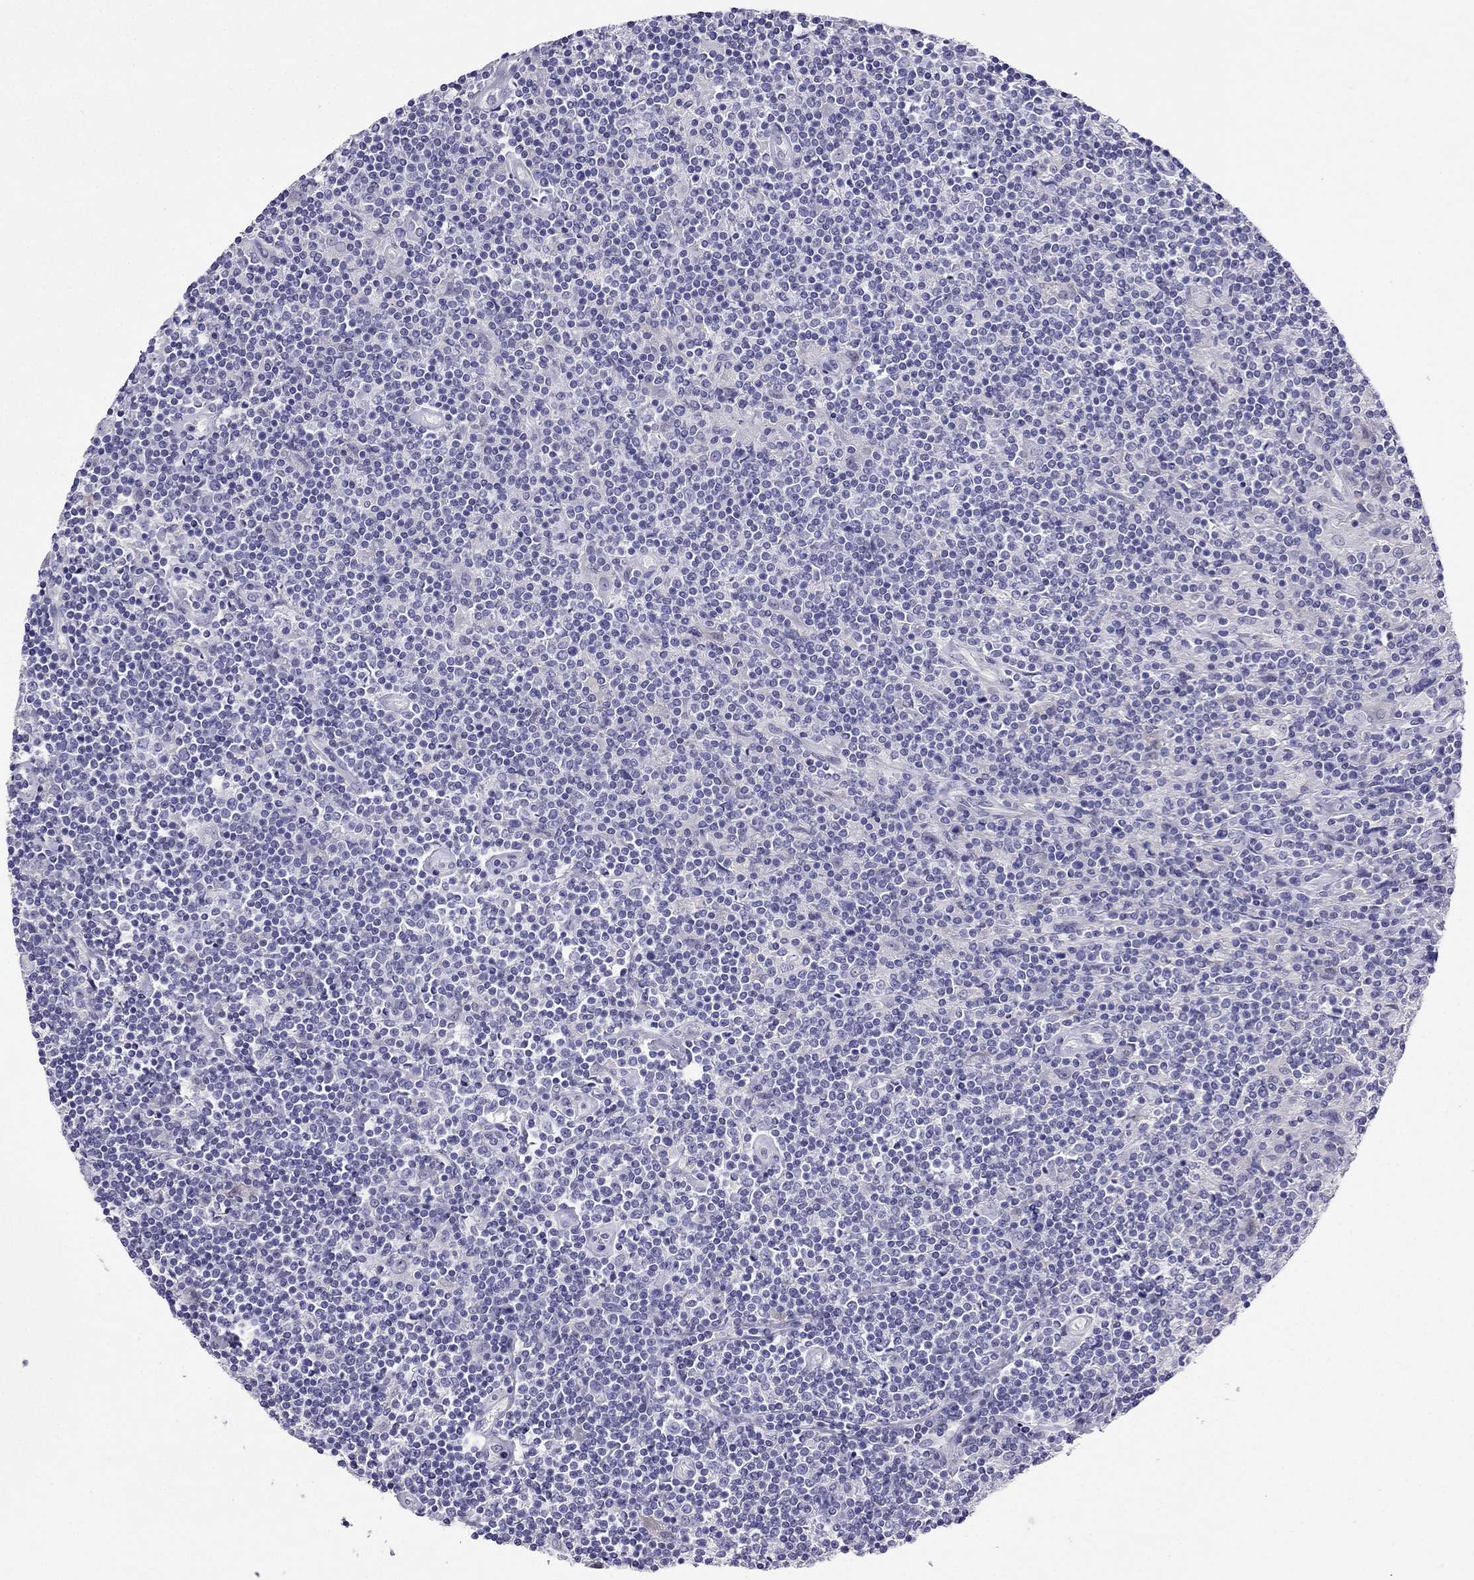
{"staining": {"intensity": "negative", "quantity": "none", "location": "none"}, "tissue": "lymphoma", "cell_type": "Tumor cells", "image_type": "cancer", "snomed": [{"axis": "morphology", "description": "Hodgkin's disease, NOS"}, {"axis": "topography", "description": "Lymph node"}], "caption": "This is a image of immunohistochemistry (IHC) staining of Hodgkin's disease, which shows no positivity in tumor cells. (Stains: DAB IHC with hematoxylin counter stain, Microscopy: brightfield microscopy at high magnification).", "gene": "KCNJ10", "patient": {"sex": "male", "age": 40}}